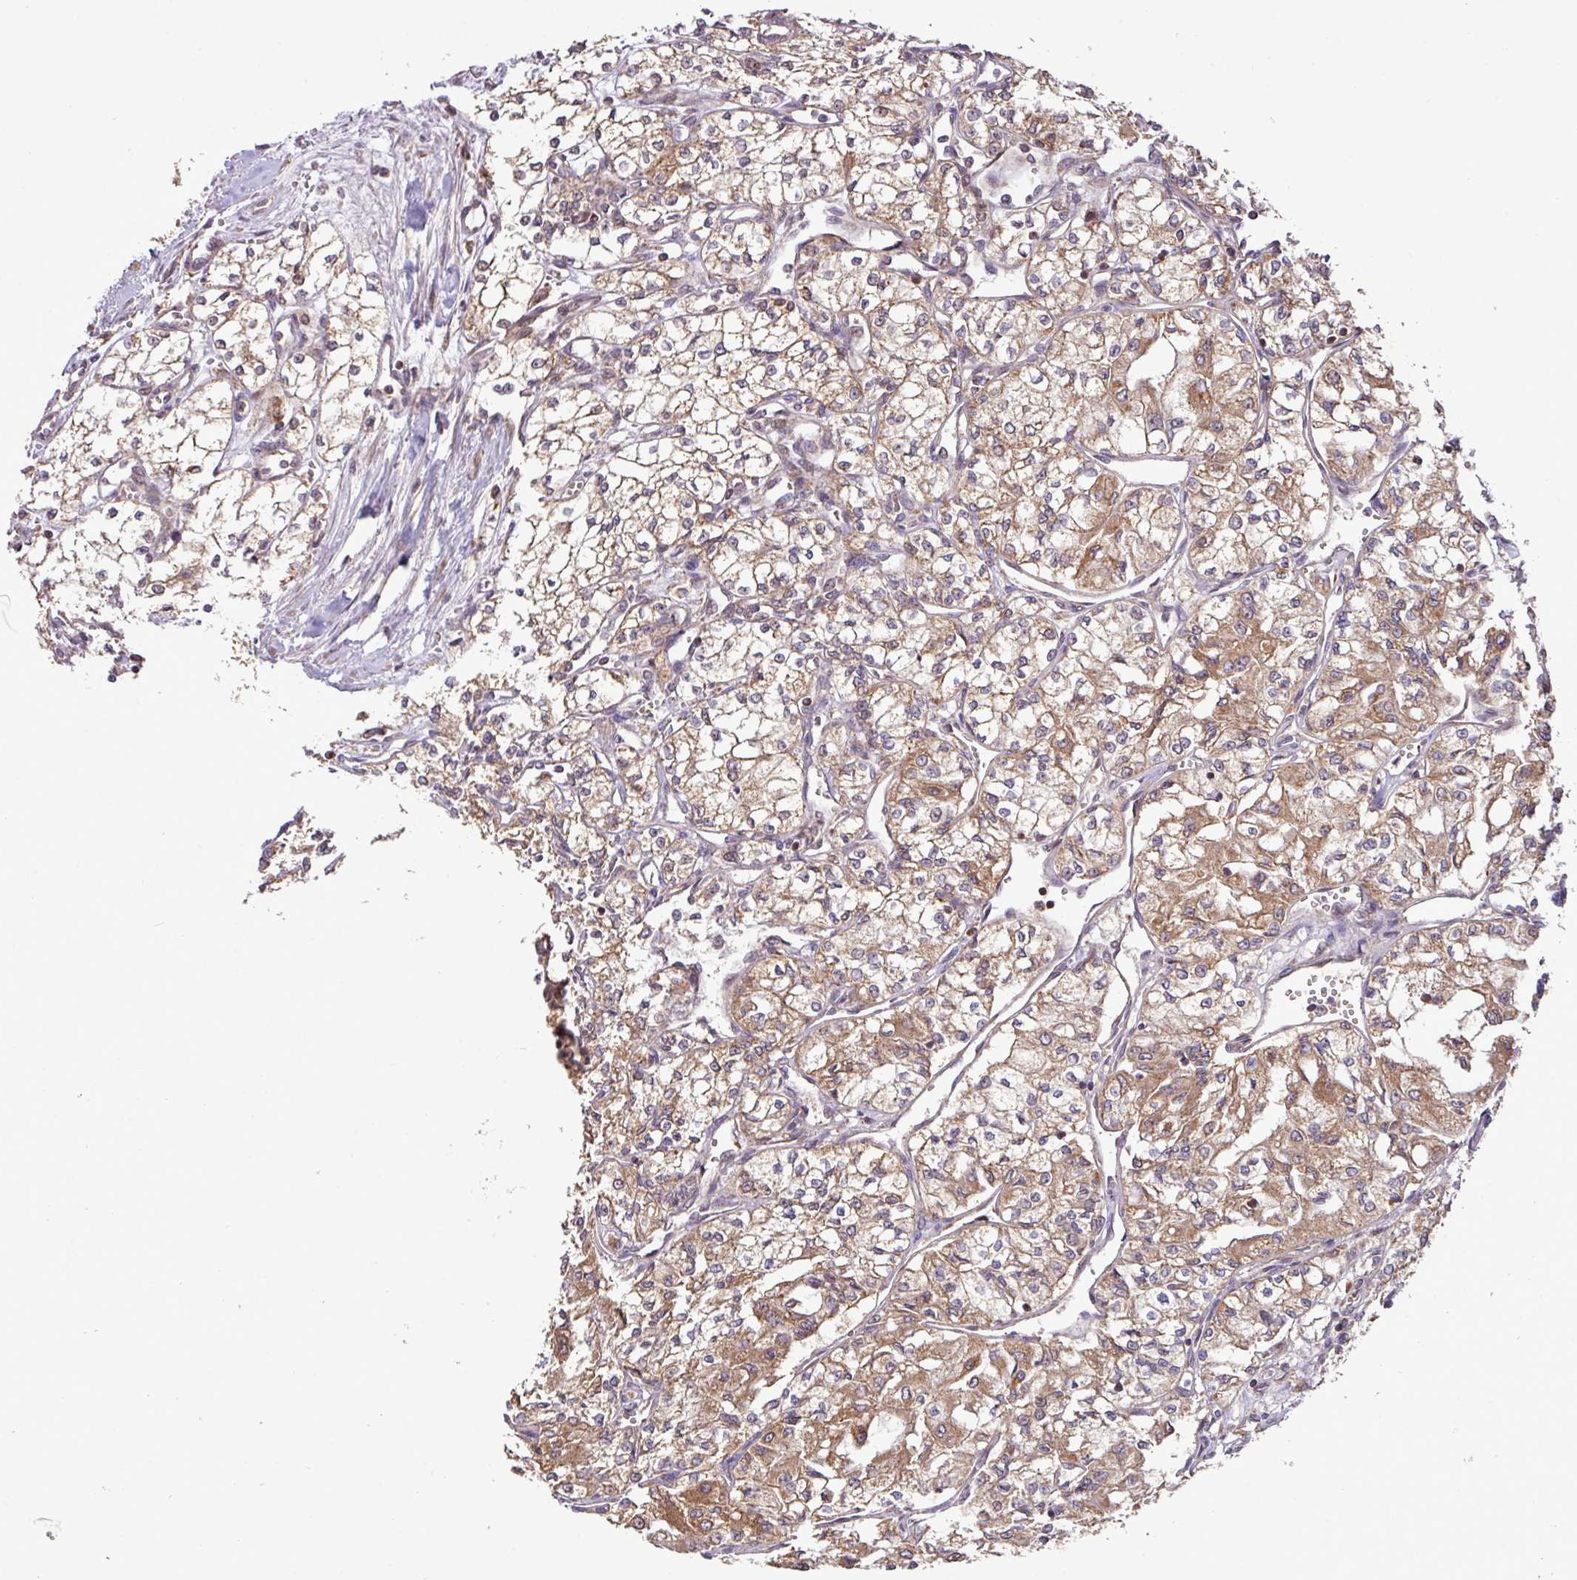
{"staining": {"intensity": "moderate", "quantity": ">75%", "location": "cytoplasmic/membranous"}, "tissue": "renal cancer", "cell_type": "Tumor cells", "image_type": "cancer", "snomed": [{"axis": "morphology", "description": "Adenocarcinoma, NOS"}, {"axis": "topography", "description": "Kidney"}], "caption": "This is an image of IHC staining of adenocarcinoma (renal), which shows moderate staining in the cytoplasmic/membranous of tumor cells.", "gene": "YPEL3", "patient": {"sex": "male", "age": 59}}